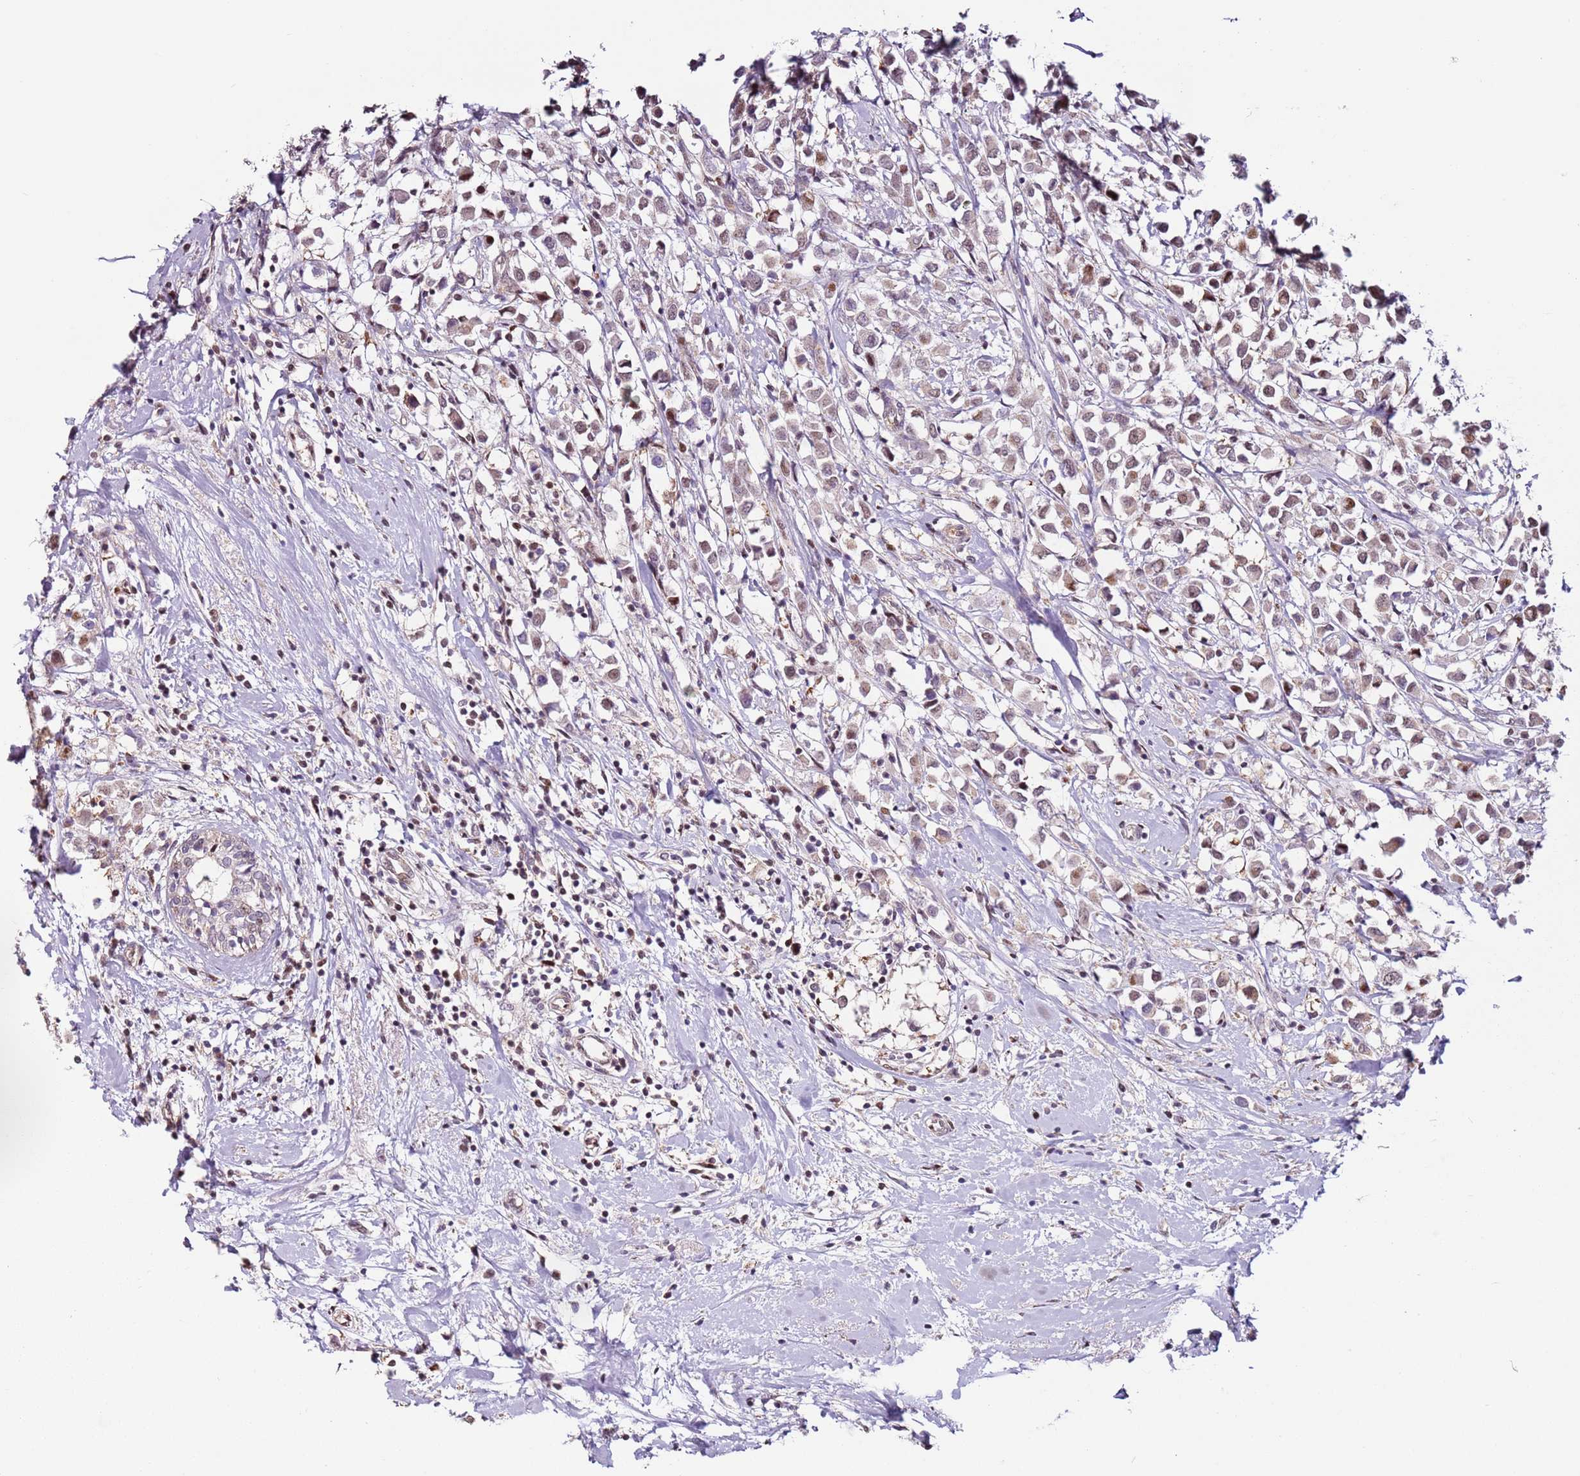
{"staining": {"intensity": "weak", "quantity": "25%-75%", "location": "nuclear"}, "tissue": "breast cancer", "cell_type": "Tumor cells", "image_type": "cancer", "snomed": [{"axis": "morphology", "description": "Duct carcinoma"}, {"axis": "topography", "description": "Breast"}], "caption": "Immunohistochemistry of infiltrating ductal carcinoma (breast) shows low levels of weak nuclear positivity in about 25%-75% of tumor cells. (DAB IHC with brightfield microscopy, high magnification).", "gene": "PSMD4", "patient": {"sex": "female", "age": 61}}